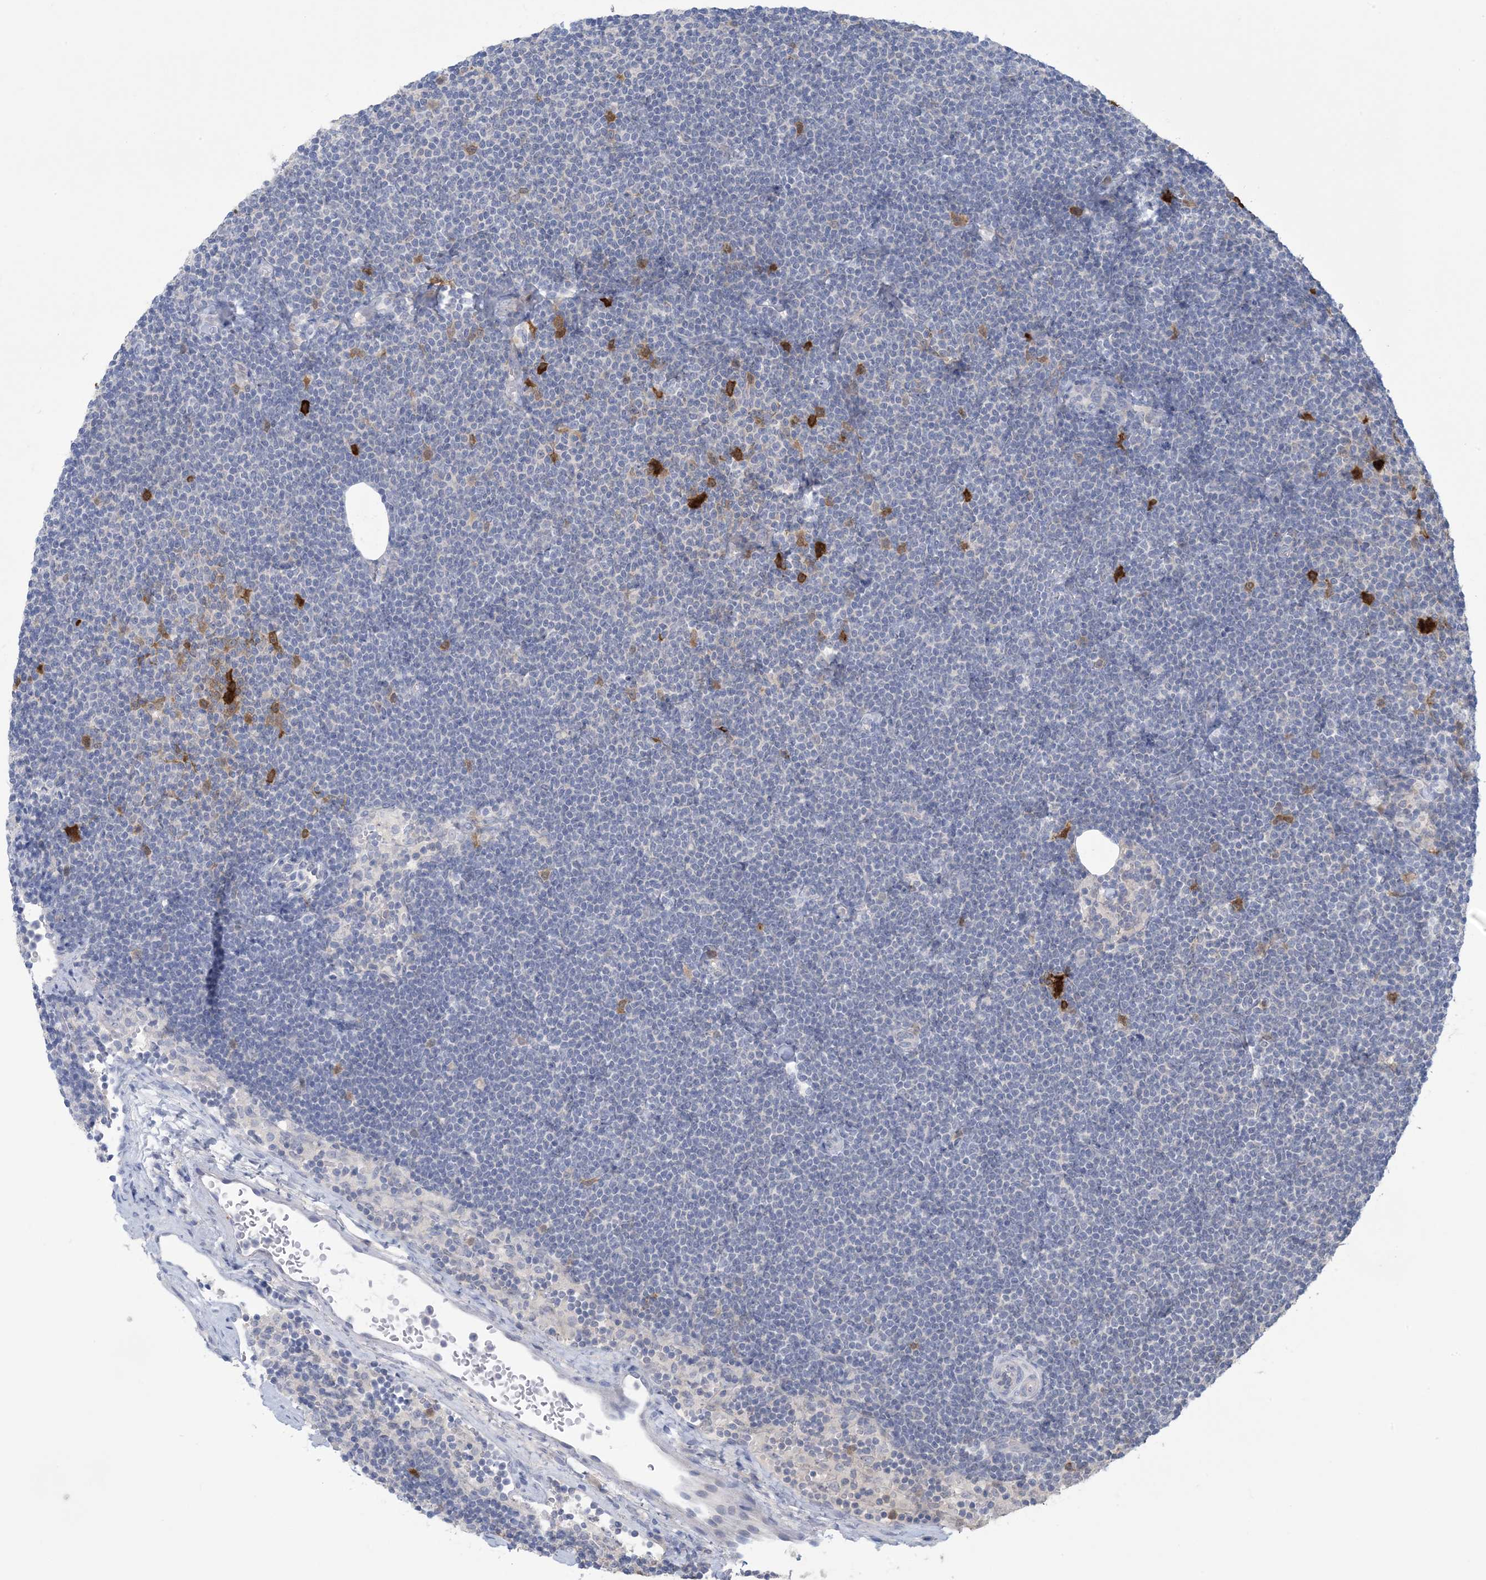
{"staining": {"intensity": "negative", "quantity": "none", "location": "none"}, "tissue": "lymphoma", "cell_type": "Tumor cells", "image_type": "cancer", "snomed": [{"axis": "morphology", "description": "Malignant lymphoma, non-Hodgkin's type, Low grade"}, {"axis": "topography", "description": "Lymph node"}], "caption": "High magnification brightfield microscopy of lymphoma stained with DAB (brown) and counterstained with hematoxylin (blue): tumor cells show no significant staining. (DAB immunohistochemistry visualized using brightfield microscopy, high magnification).", "gene": "HMGCS1", "patient": {"sex": "female", "age": 53}}